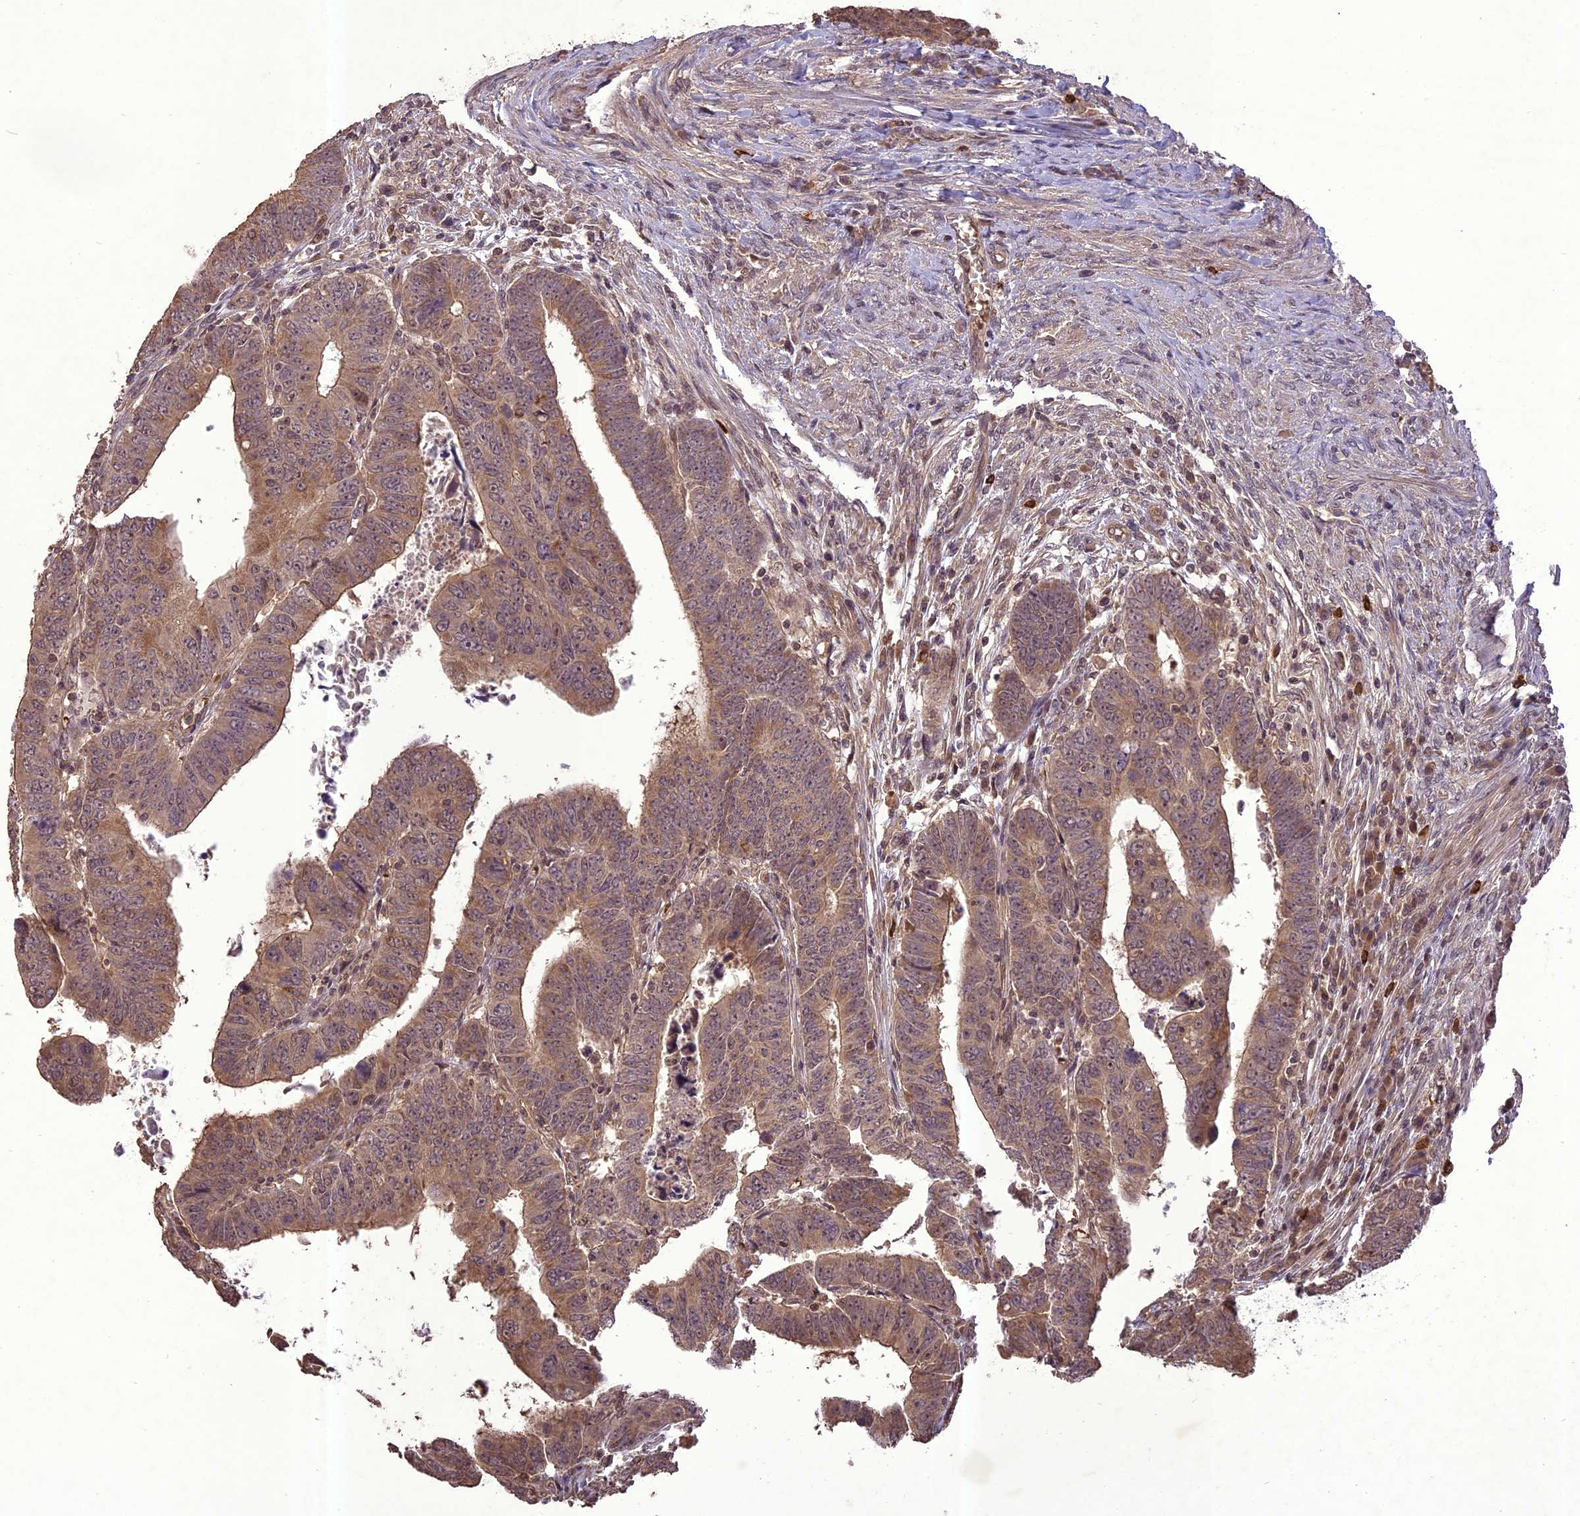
{"staining": {"intensity": "moderate", "quantity": "25%-75%", "location": "cytoplasmic/membranous"}, "tissue": "colorectal cancer", "cell_type": "Tumor cells", "image_type": "cancer", "snomed": [{"axis": "morphology", "description": "Normal tissue, NOS"}, {"axis": "morphology", "description": "Adenocarcinoma, NOS"}, {"axis": "topography", "description": "Rectum"}], "caption": "About 25%-75% of tumor cells in human colorectal adenocarcinoma demonstrate moderate cytoplasmic/membranous protein staining as visualized by brown immunohistochemical staining.", "gene": "TIGD7", "patient": {"sex": "female", "age": 65}}